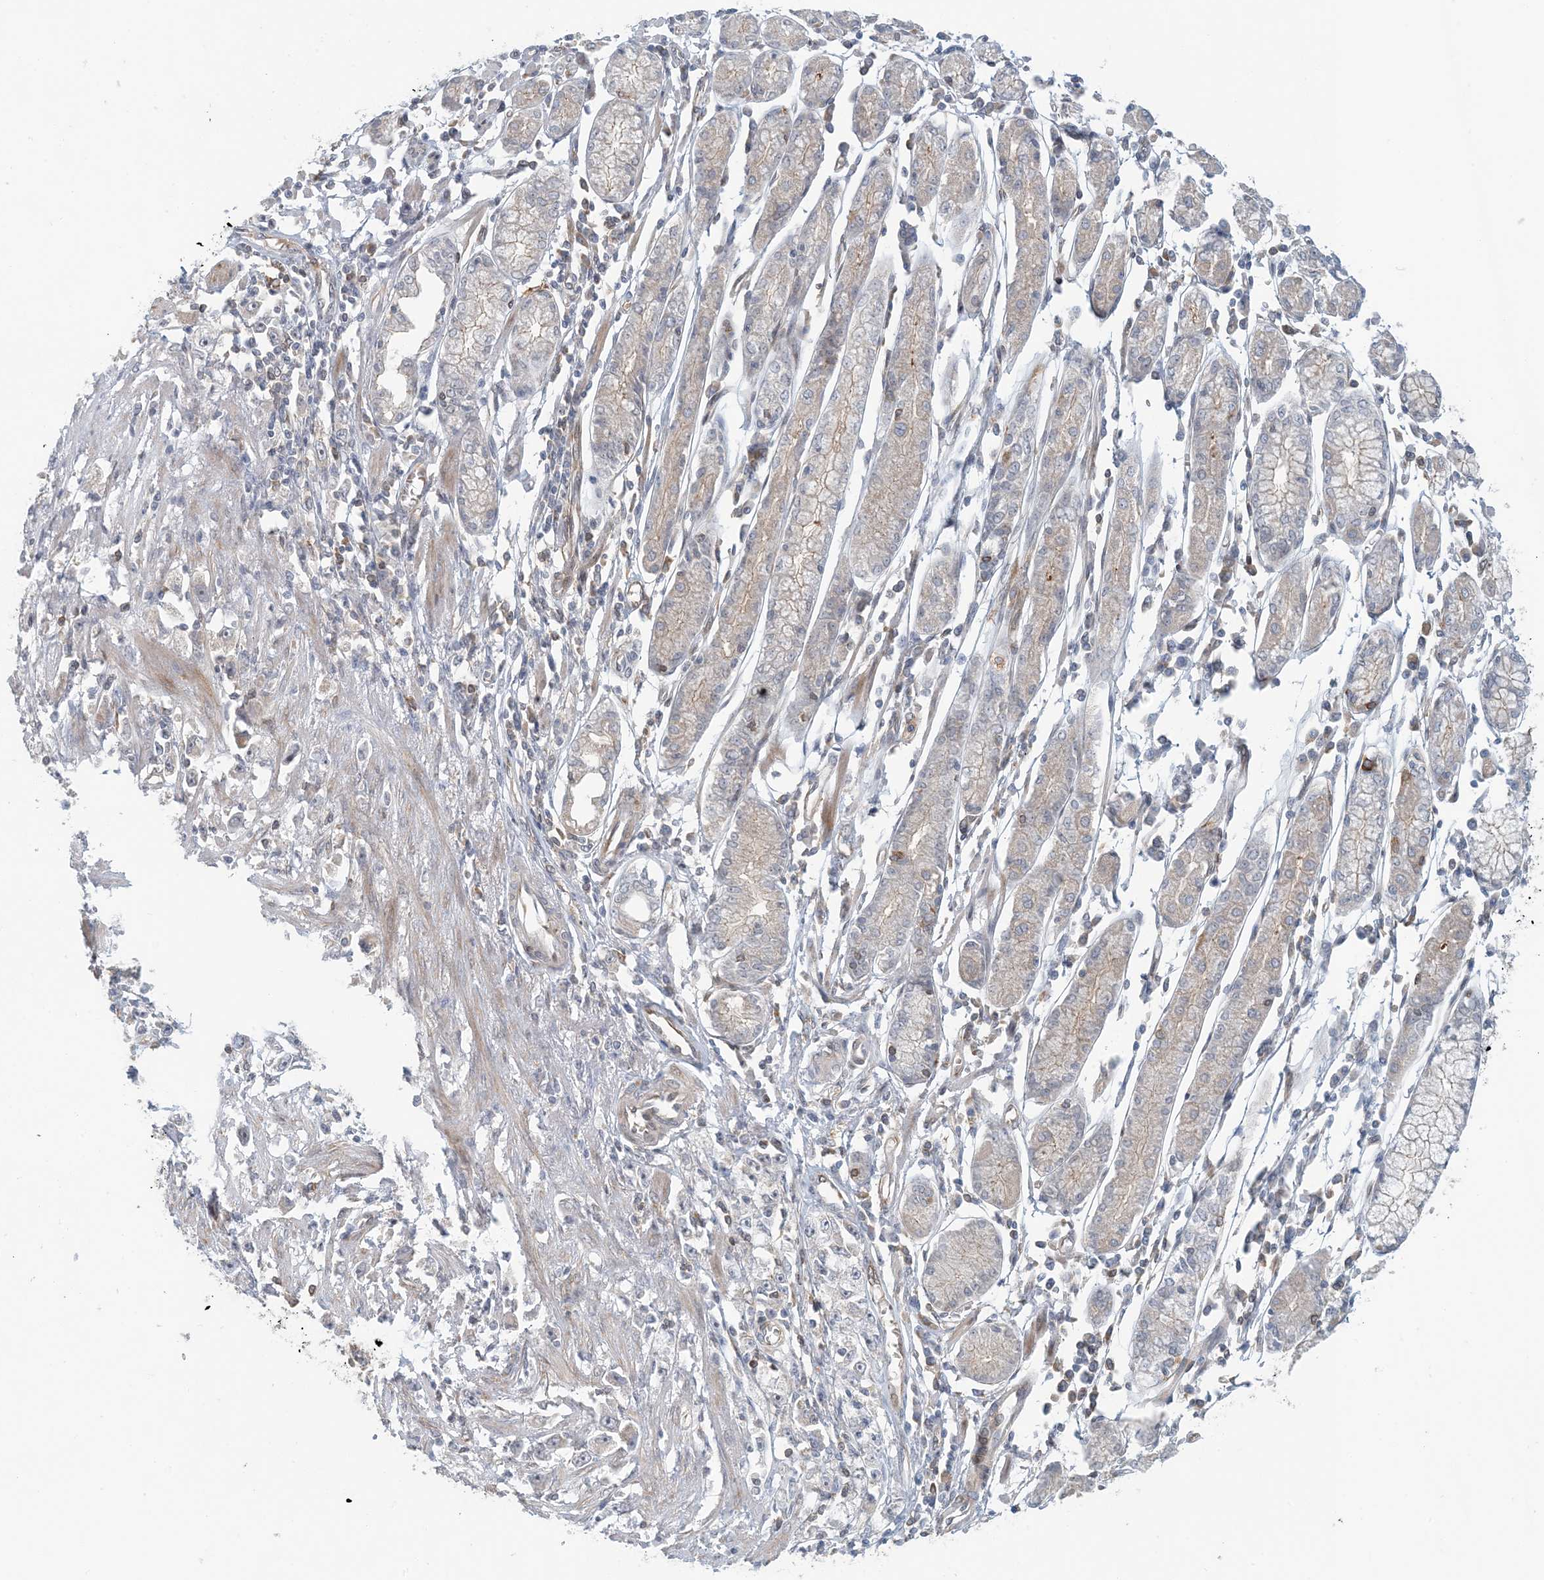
{"staining": {"intensity": "negative", "quantity": "none", "location": "none"}, "tissue": "stomach cancer", "cell_type": "Tumor cells", "image_type": "cancer", "snomed": [{"axis": "morphology", "description": "Adenocarcinoma, NOS"}, {"axis": "topography", "description": "Stomach"}], "caption": "Immunohistochemical staining of human stomach cancer reveals no significant staining in tumor cells.", "gene": "ATP13A2", "patient": {"sex": "female", "age": 59}}